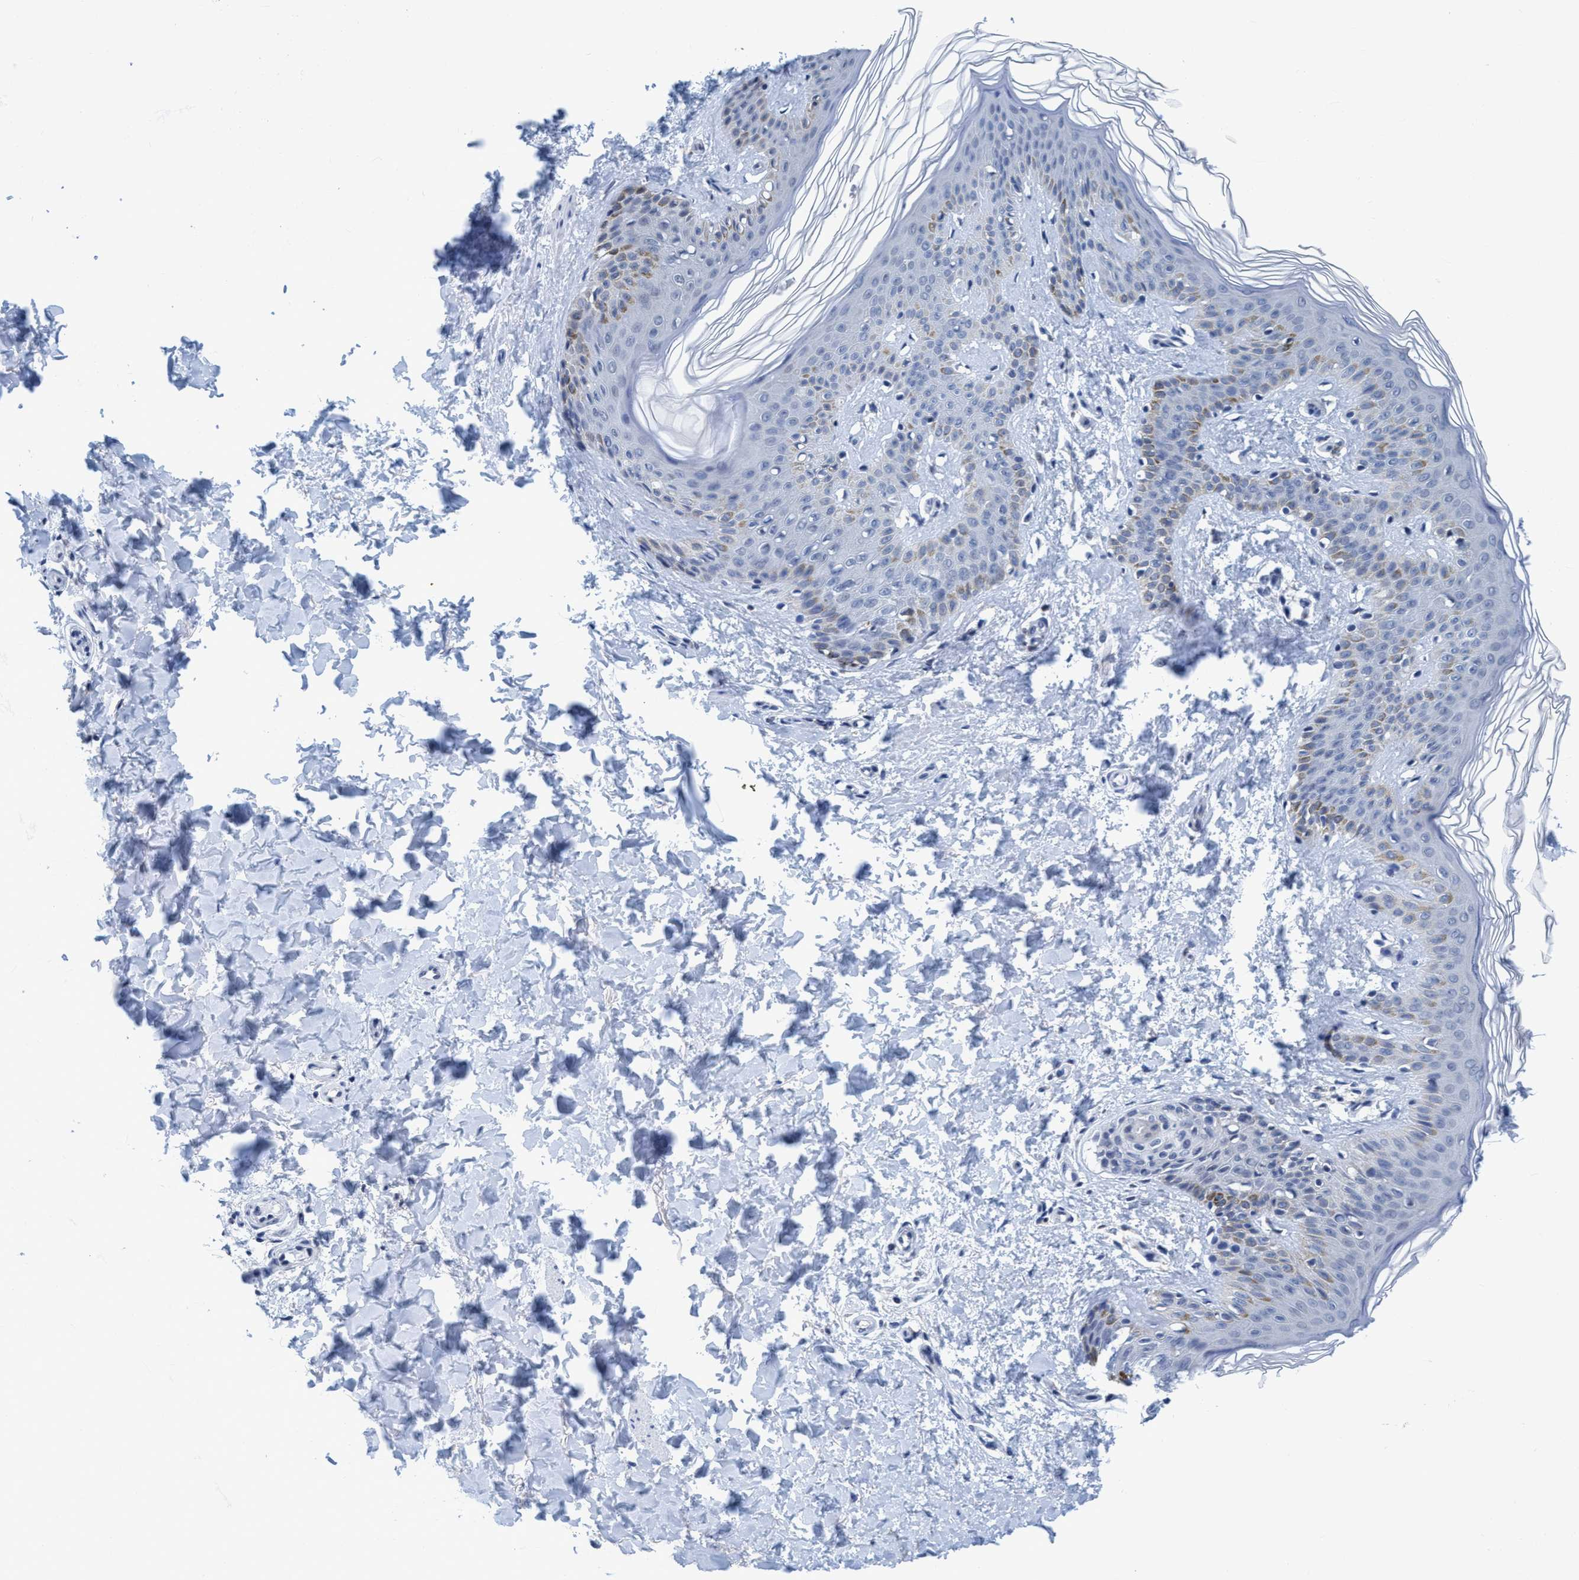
{"staining": {"intensity": "negative", "quantity": "none", "location": "none"}, "tissue": "skin", "cell_type": "Fibroblasts", "image_type": "normal", "snomed": [{"axis": "morphology", "description": "Normal tissue, NOS"}, {"axis": "morphology", "description": "Neoplasm, benign, NOS"}, {"axis": "topography", "description": "Skin"}, {"axis": "topography", "description": "Soft tissue"}], "caption": "IHC micrograph of benign human skin stained for a protein (brown), which exhibits no staining in fibroblasts.", "gene": "DNAI1", "patient": {"sex": "male", "age": 26}}